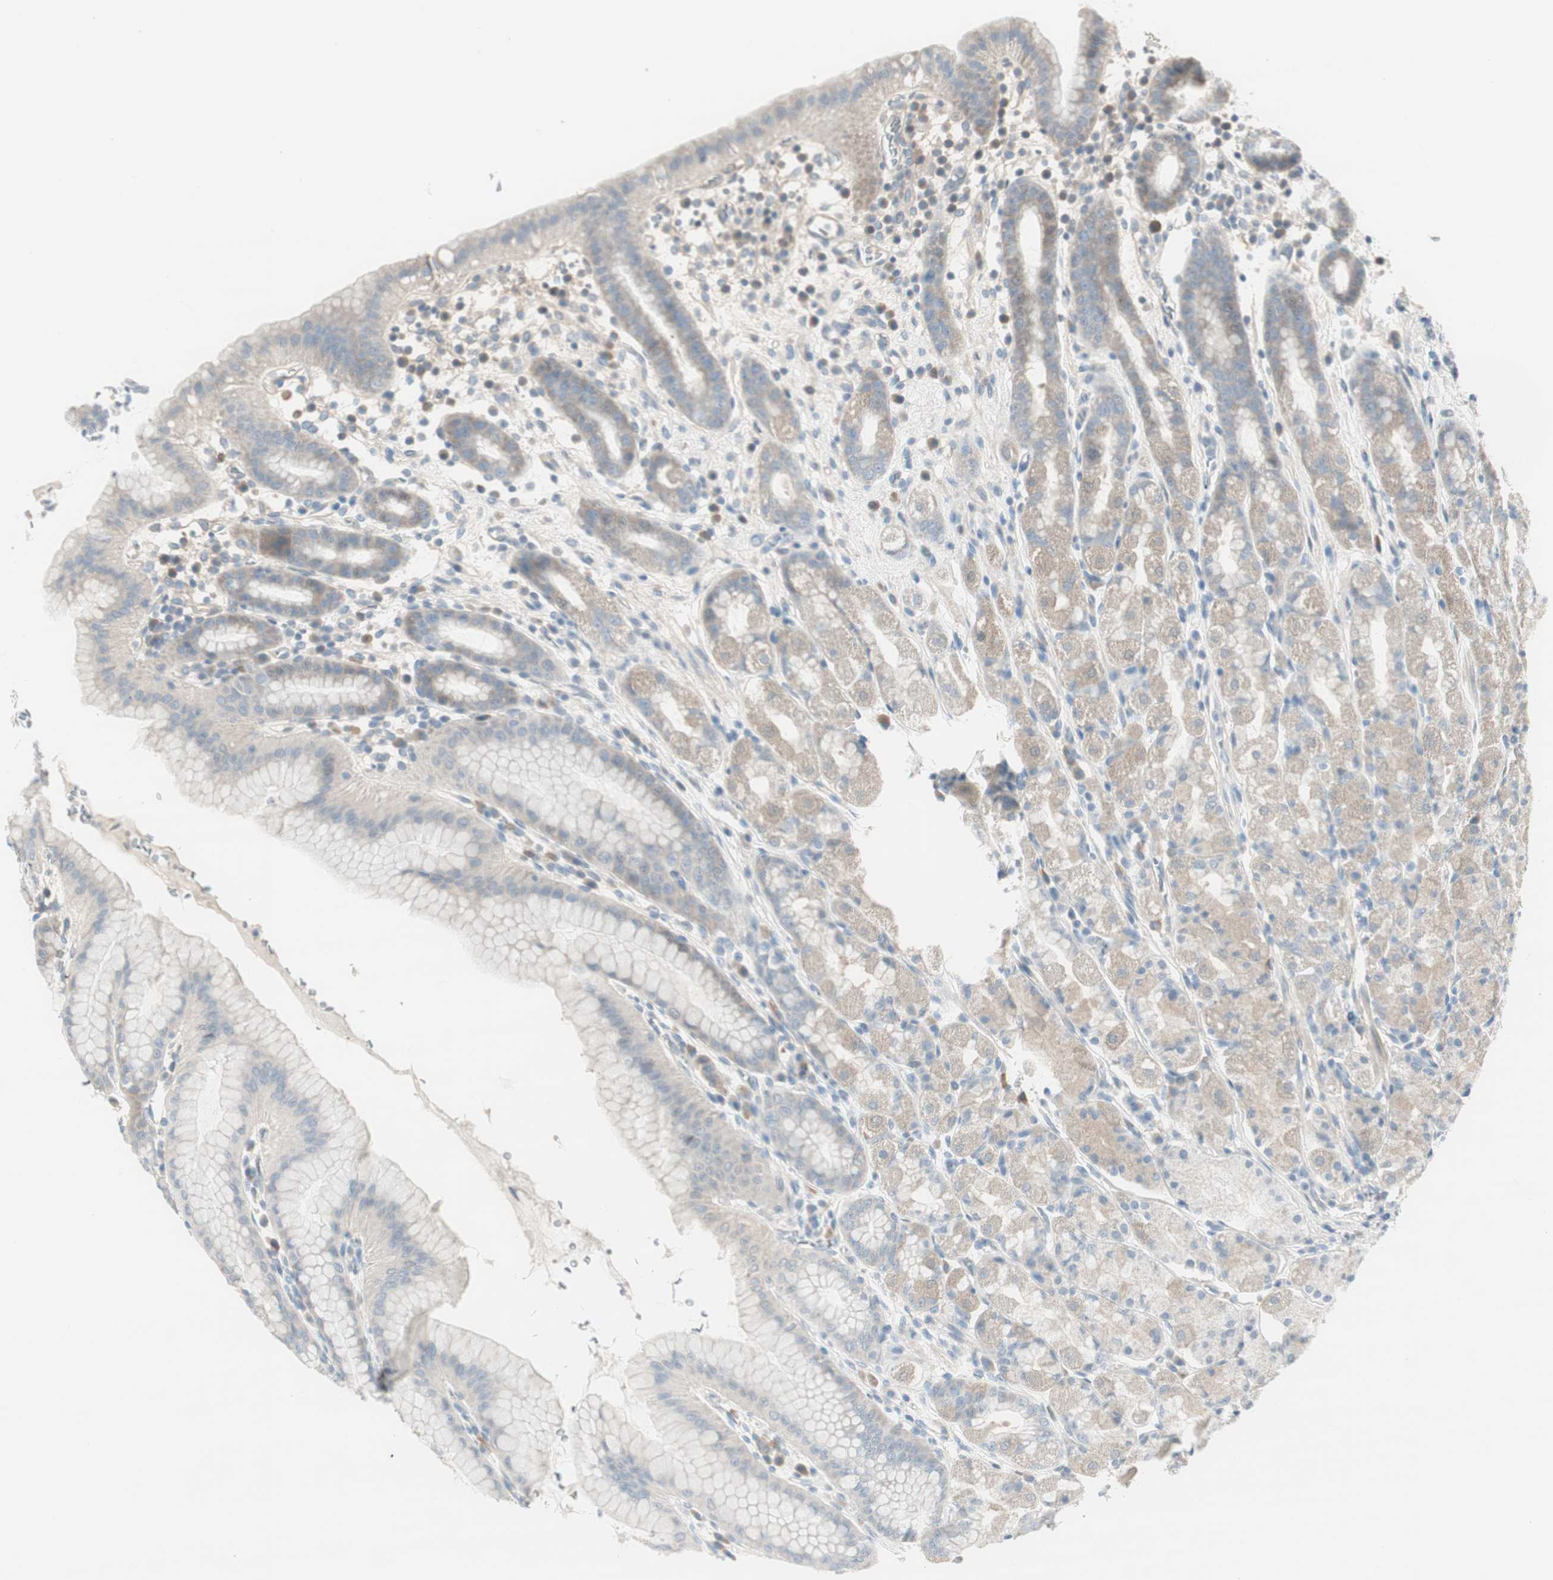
{"staining": {"intensity": "weak", "quantity": "25%-75%", "location": "cytoplasmic/membranous"}, "tissue": "stomach", "cell_type": "Glandular cells", "image_type": "normal", "snomed": [{"axis": "morphology", "description": "Normal tissue, NOS"}, {"axis": "topography", "description": "Stomach, upper"}], "caption": "Immunohistochemistry (IHC) micrograph of benign human stomach stained for a protein (brown), which reveals low levels of weak cytoplasmic/membranous expression in about 25%-75% of glandular cells.", "gene": "EVA1A", "patient": {"sex": "male", "age": 68}}